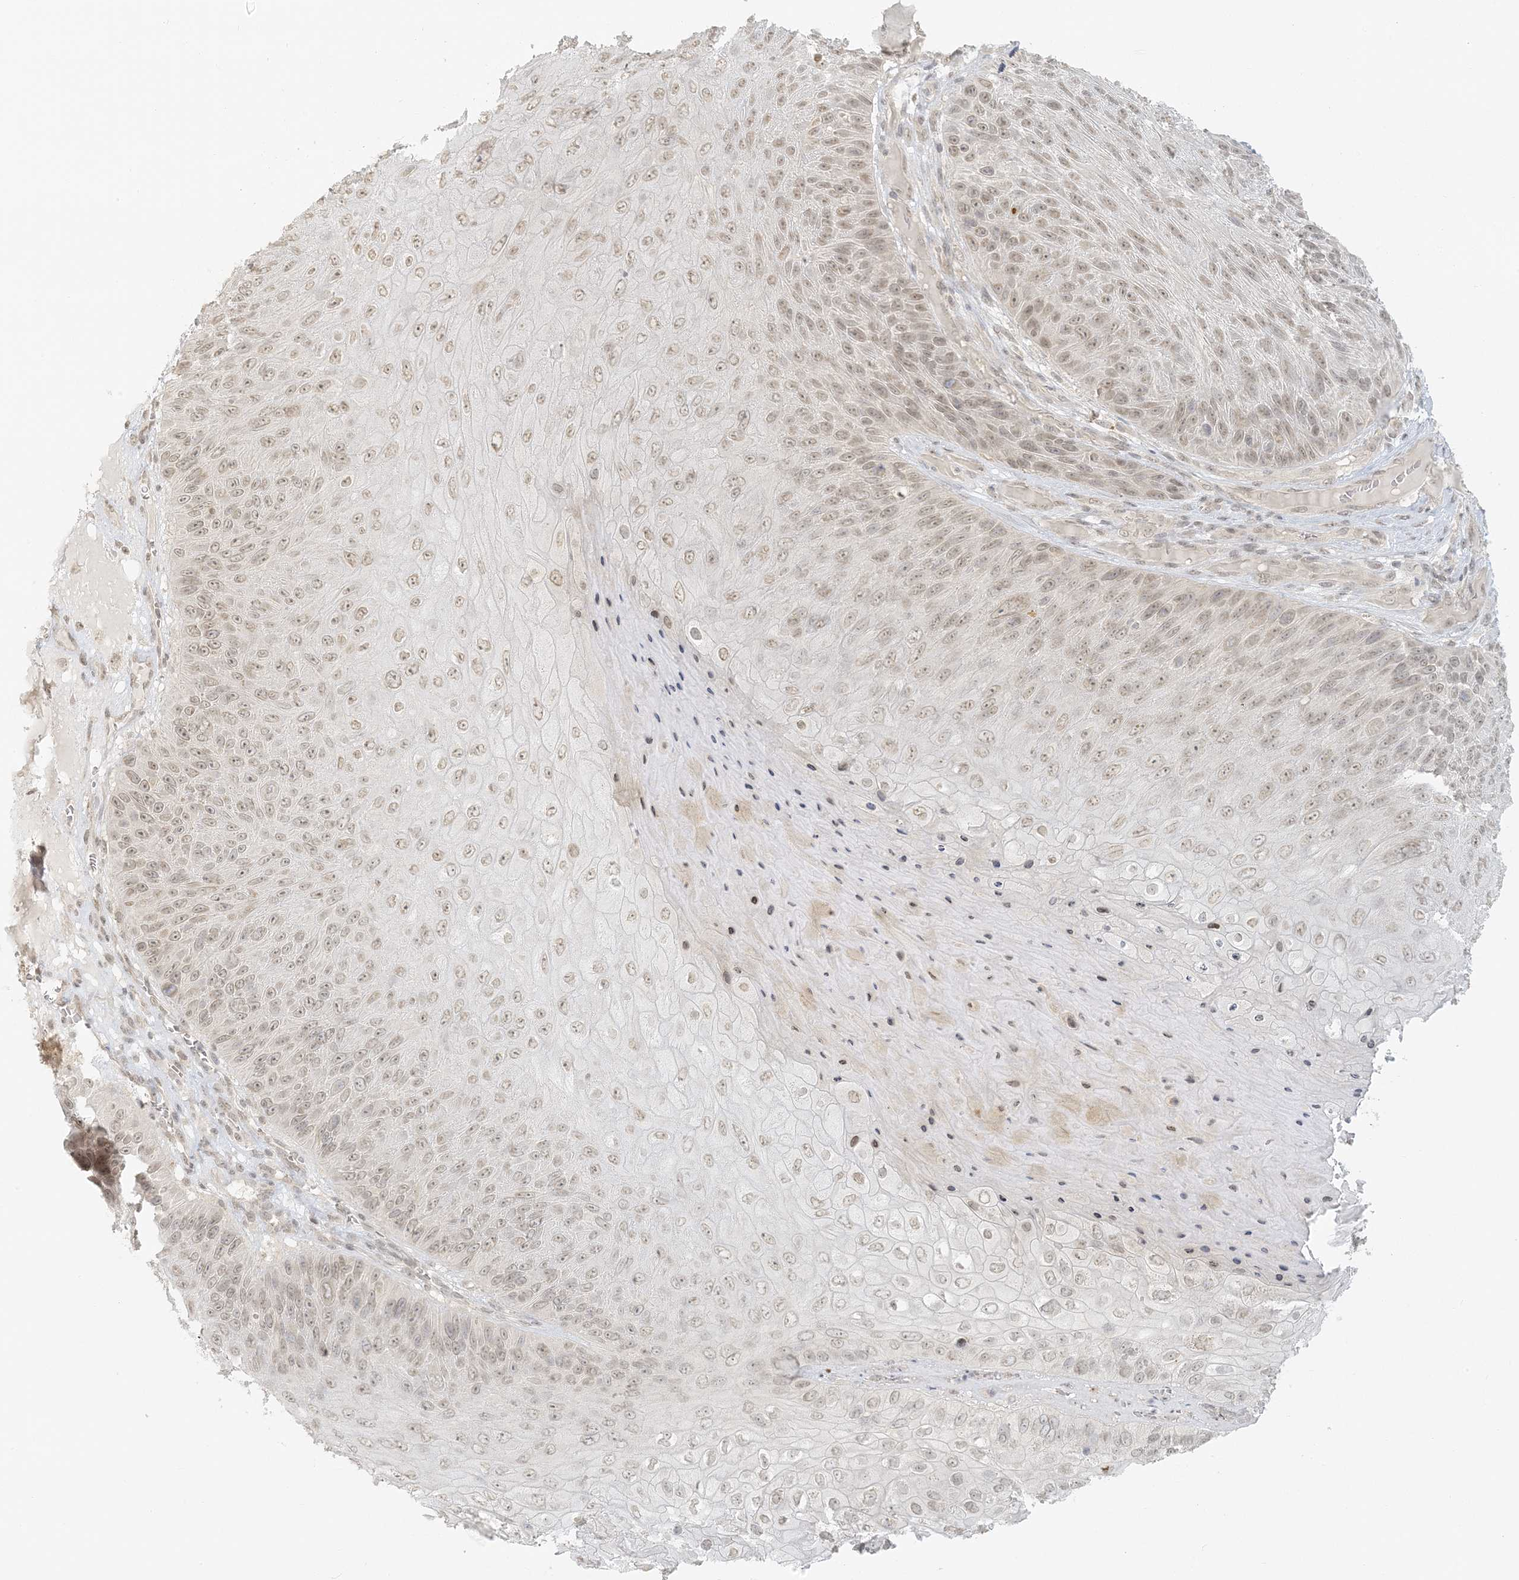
{"staining": {"intensity": "weak", "quantity": ">75%", "location": "nuclear"}, "tissue": "skin cancer", "cell_type": "Tumor cells", "image_type": "cancer", "snomed": [{"axis": "morphology", "description": "Squamous cell carcinoma, NOS"}, {"axis": "topography", "description": "Skin"}], "caption": "The image demonstrates staining of skin cancer (squamous cell carcinoma), revealing weak nuclear protein staining (brown color) within tumor cells.", "gene": "LIPT1", "patient": {"sex": "female", "age": 88}}